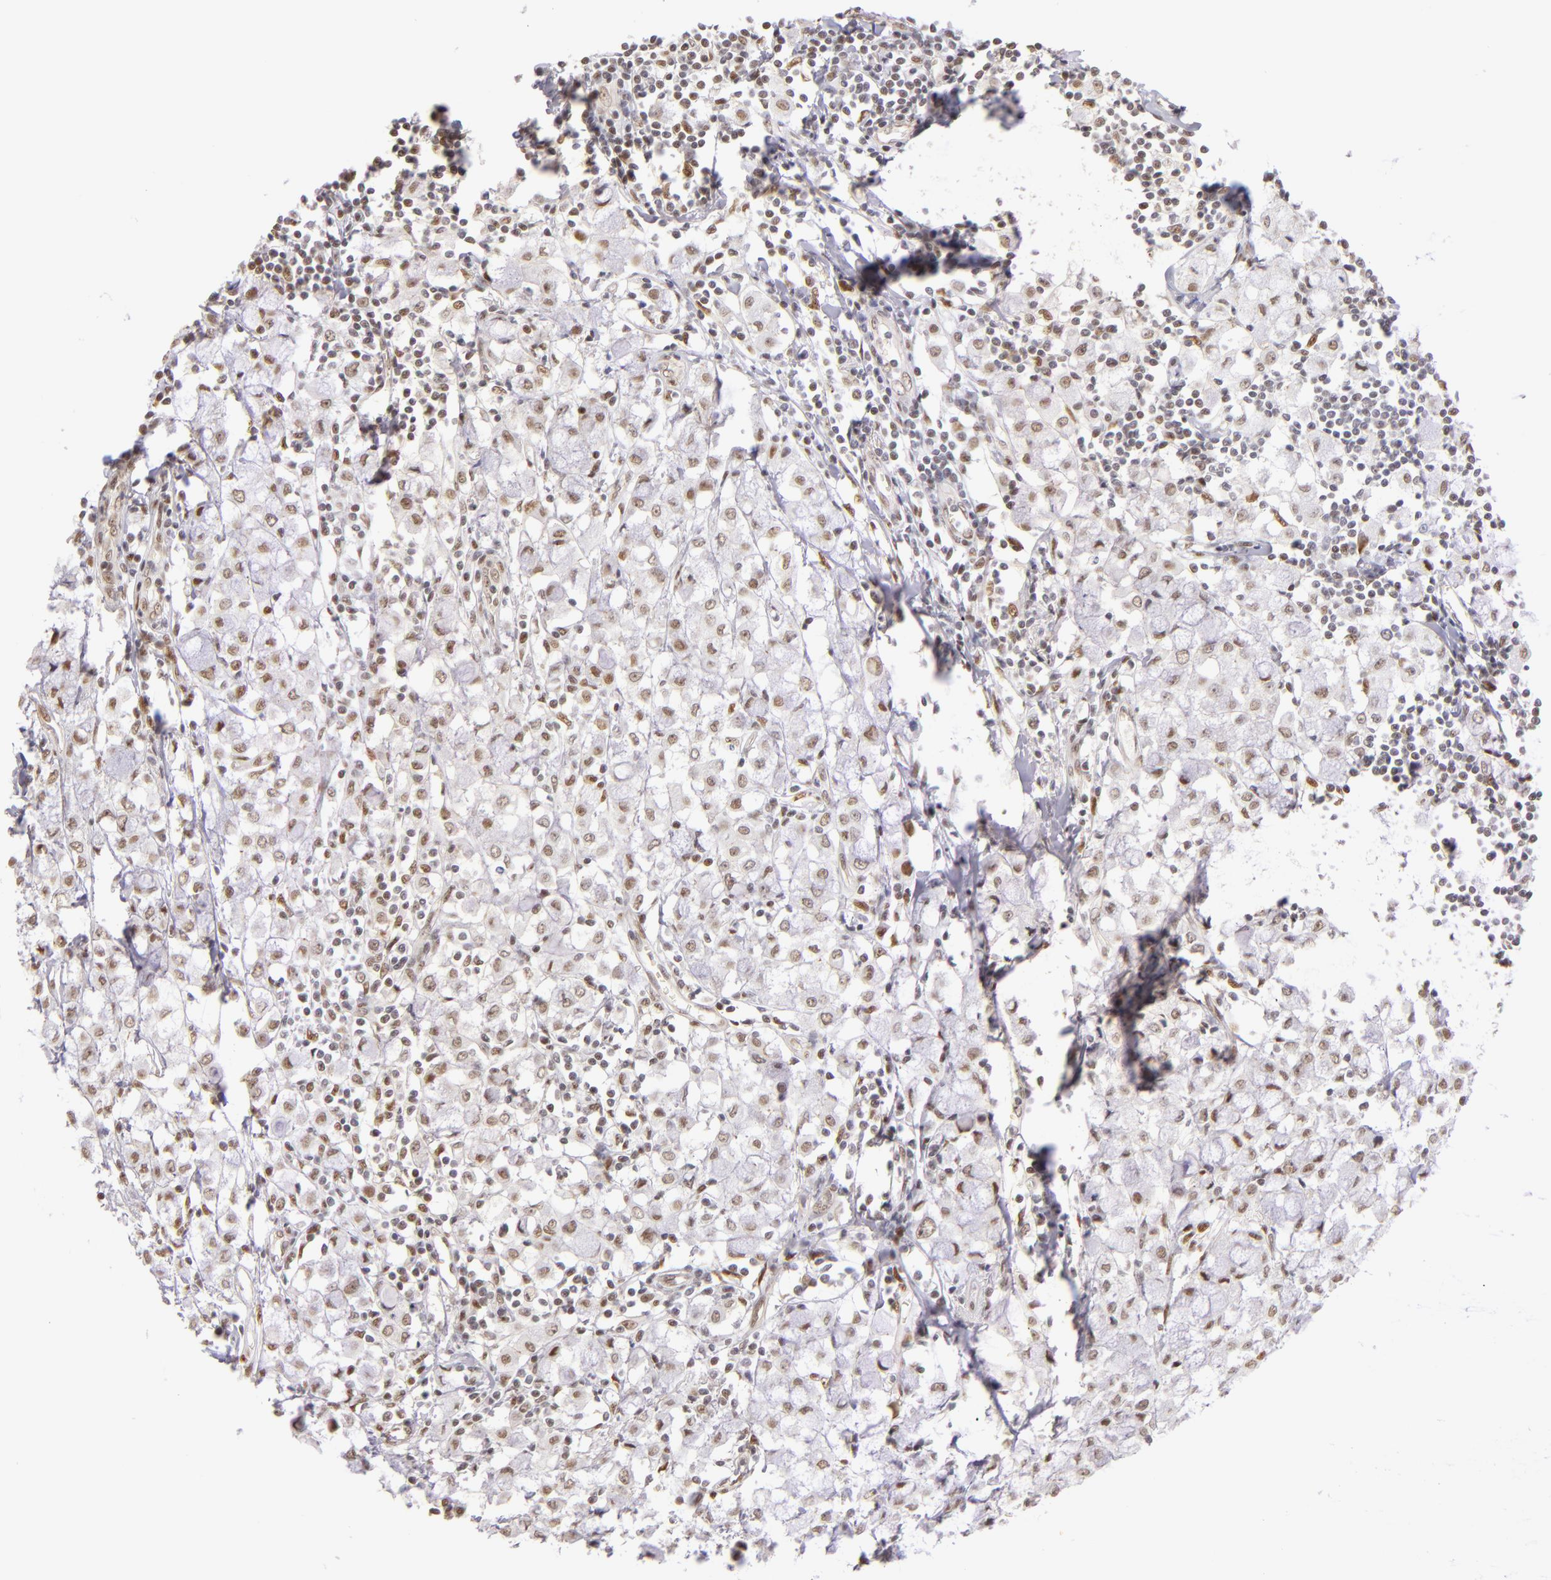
{"staining": {"intensity": "moderate", "quantity": ">75%", "location": "nuclear"}, "tissue": "breast cancer", "cell_type": "Tumor cells", "image_type": "cancer", "snomed": [{"axis": "morphology", "description": "Lobular carcinoma"}, {"axis": "topography", "description": "Breast"}], "caption": "Immunohistochemistry (IHC) (DAB) staining of lobular carcinoma (breast) demonstrates moderate nuclear protein expression in about >75% of tumor cells. Ihc stains the protein of interest in brown and the nuclei are stained blue.", "gene": "NCOR2", "patient": {"sex": "female", "age": 85}}